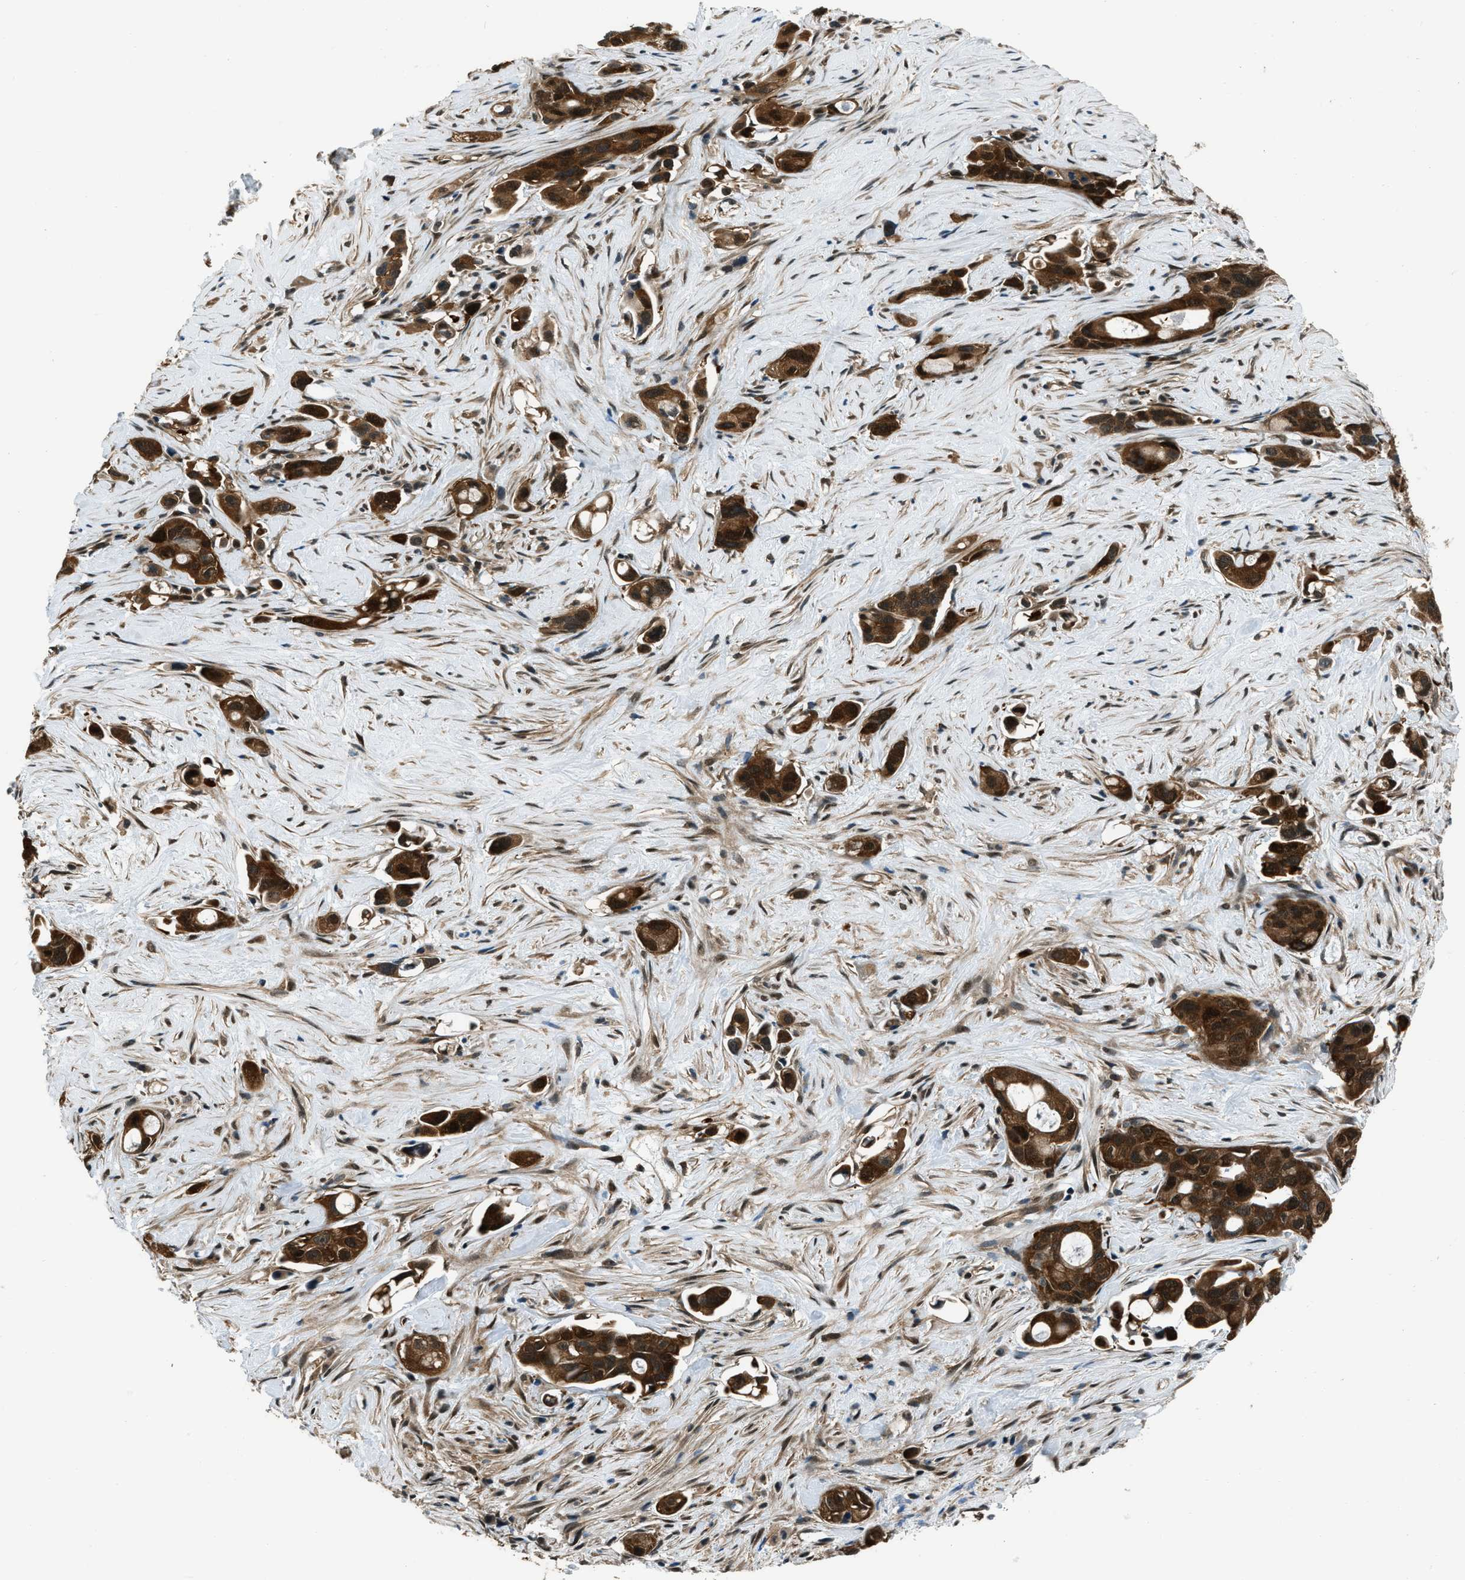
{"staining": {"intensity": "strong", "quantity": ">75%", "location": "cytoplasmic/membranous,nuclear"}, "tissue": "pancreatic cancer", "cell_type": "Tumor cells", "image_type": "cancer", "snomed": [{"axis": "morphology", "description": "Adenocarcinoma, NOS"}, {"axis": "topography", "description": "Pancreas"}], "caption": "A brown stain highlights strong cytoplasmic/membranous and nuclear positivity of a protein in human adenocarcinoma (pancreatic) tumor cells.", "gene": "NUDCD3", "patient": {"sex": "male", "age": 53}}